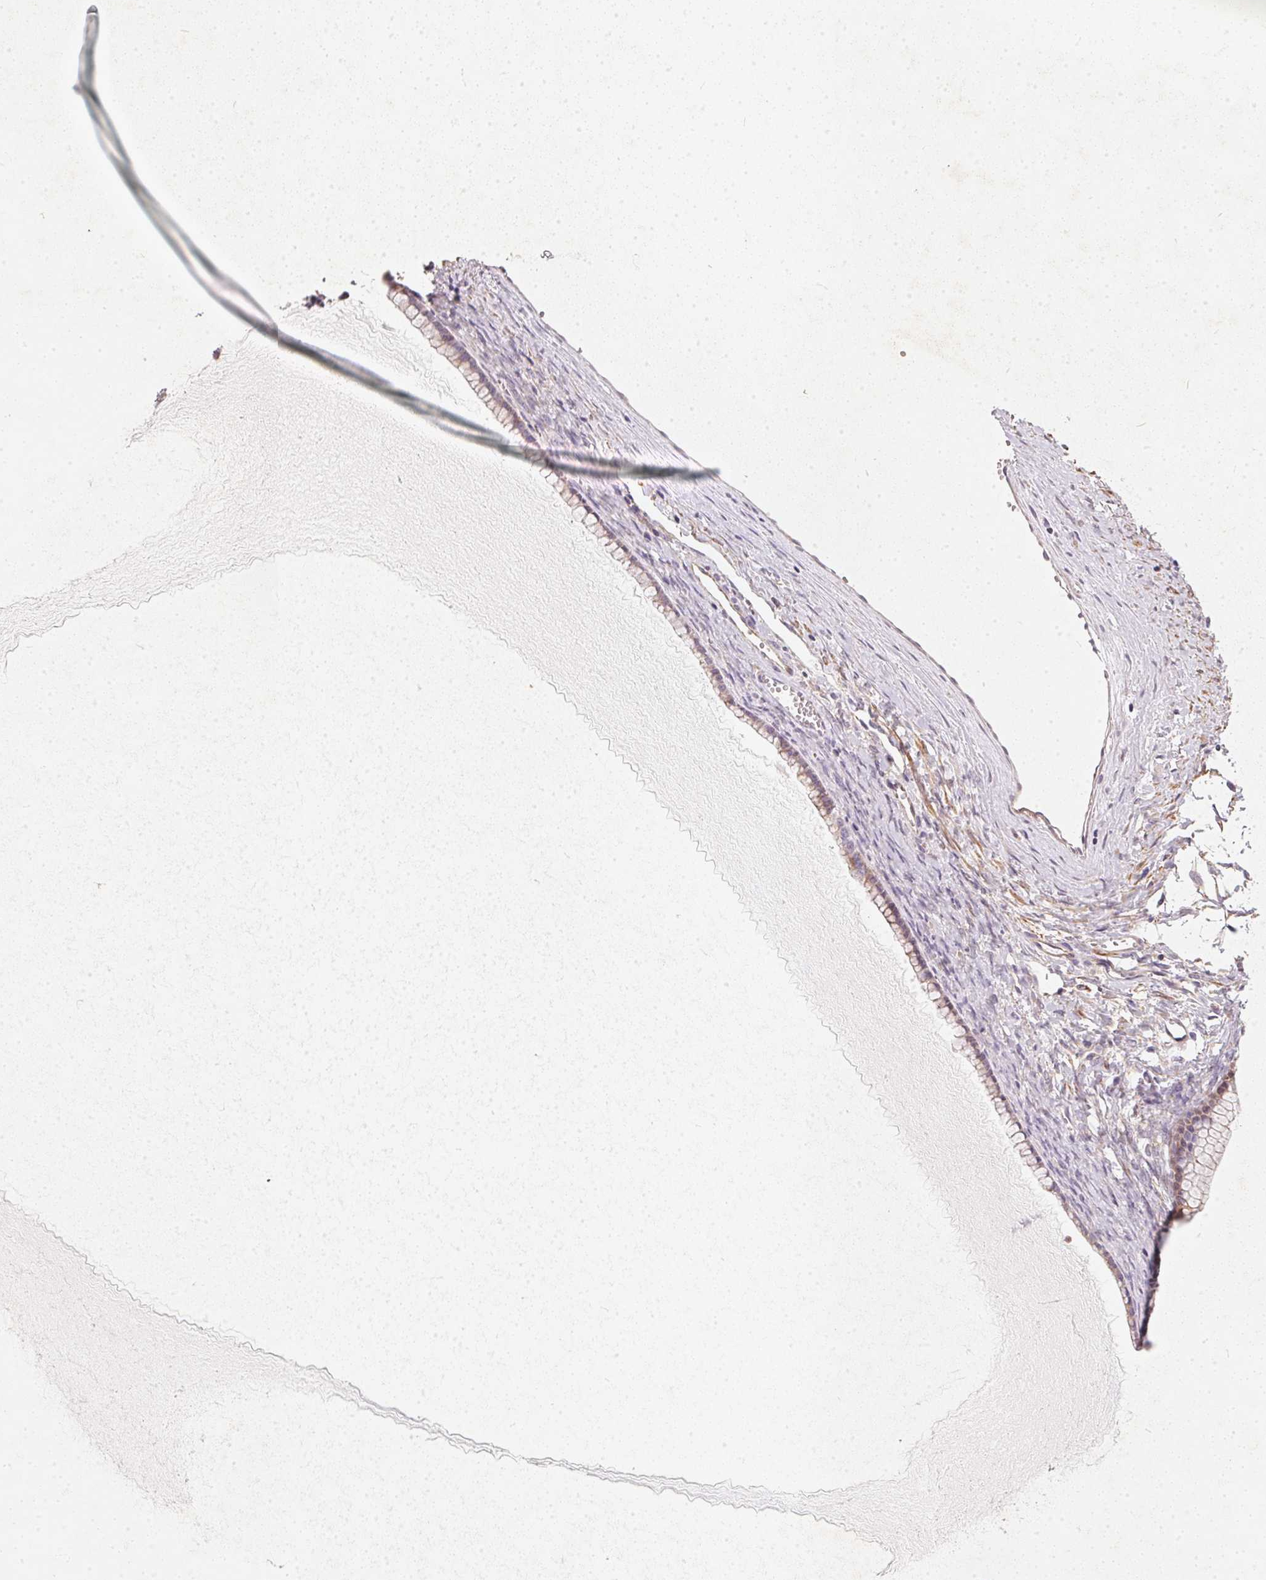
{"staining": {"intensity": "weak", "quantity": "<25%", "location": "cytoplasmic/membranous"}, "tissue": "ovarian cancer", "cell_type": "Tumor cells", "image_type": "cancer", "snomed": [{"axis": "morphology", "description": "Cystadenocarcinoma, mucinous, NOS"}, {"axis": "topography", "description": "Ovary"}], "caption": "IHC photomicrograph of ovarian cancer stained for a protein (brown), which shows no staining in tumor cells.", "gene": "VWA5B2", "patient": {"sex": "female", "age": 41}}